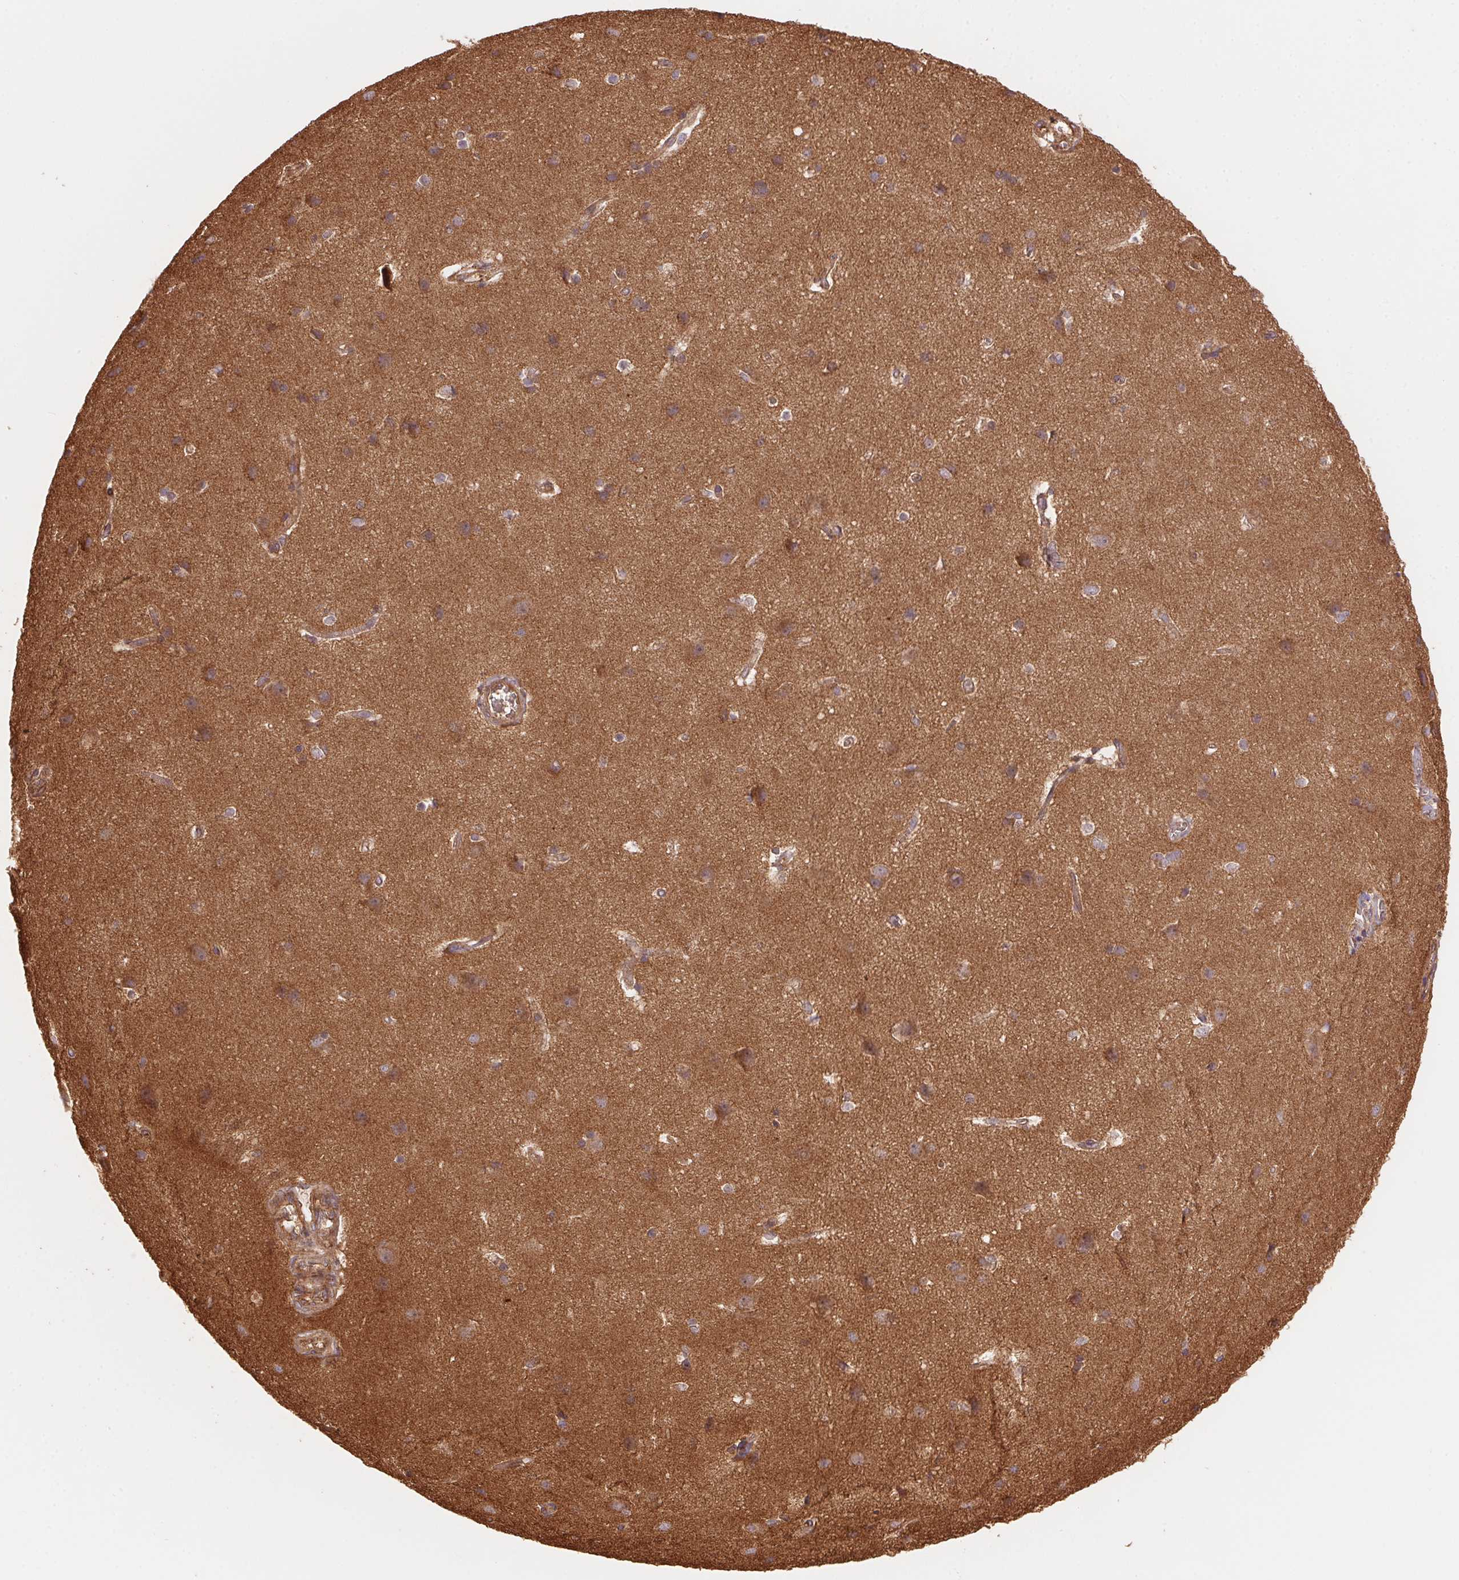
{"staining": {"intensity": "moderate", "quantity": ">75%", "location": "cytoplasmic/membranous"}, "tissue": "cerebral cortex", "cell_type": "Endothelial cells", "image_type": "normal", "snomed": [{"axis": "morphology", "description": "Normal tissue, NOS"}, {"axis": "topography", "description": "Cerebral cortex"}], "caption": "Cerebral cortex stained with IHC shows moderate cytoplasmic/membranous expression in approximately >75% of endothelial cells. Nuclei are stained in blue.", "gene": "USE1", "patient": {"sex": "male", "age": 37}}